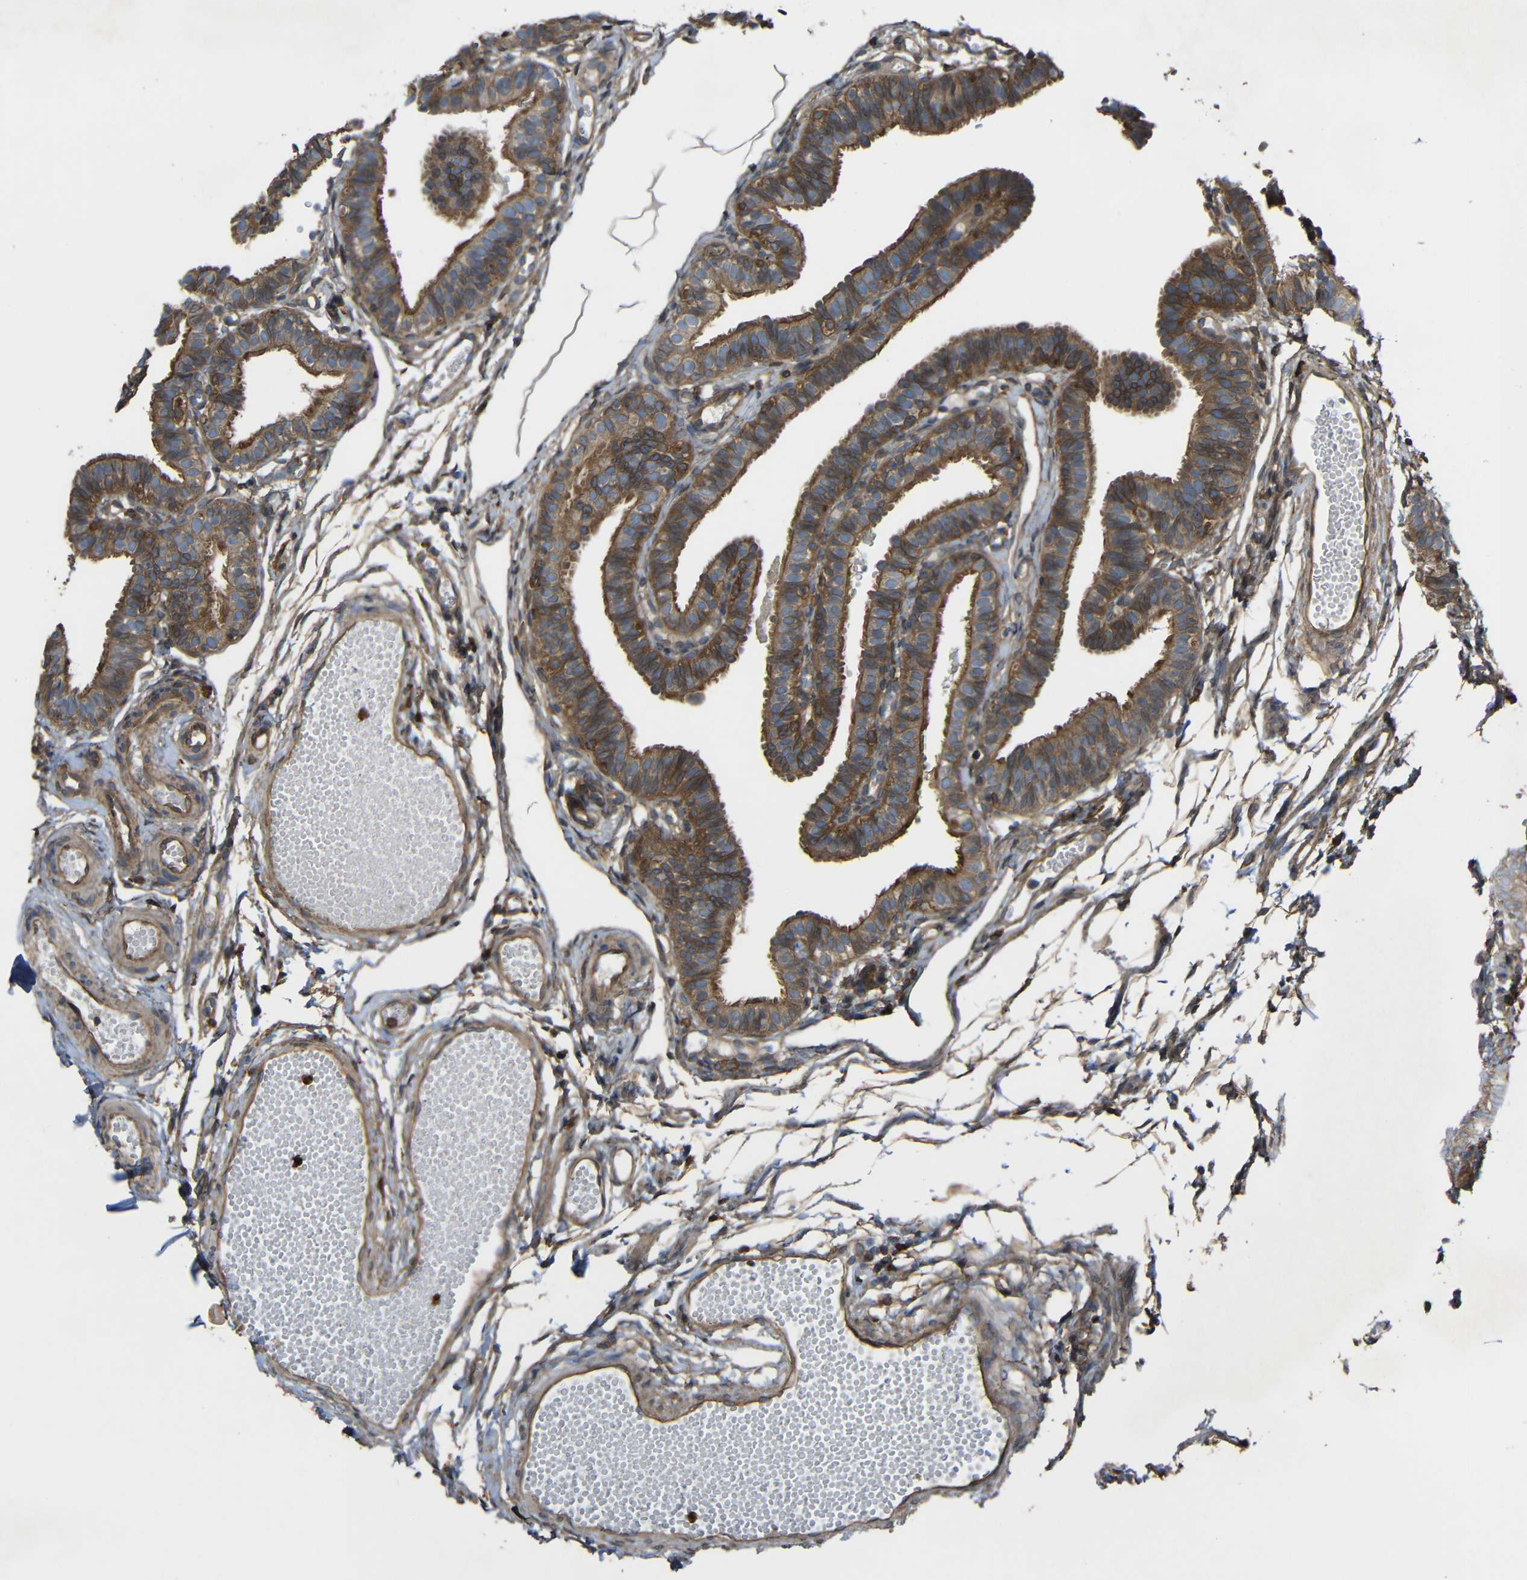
{"staining": {"intensity": "moderate", "quantity": ">75%", "location": "cytoplasmic/membranous"}, "tissue": "fallopian tube", "cell_type": "Glandular cells", "image_type": "normal", "snomed": [{"axis": "morphology", "description": "Normal tissue, NOS"}, {"axis": "topography", "description": "Fallopian tube"}, {"axis": "topography", "description": "Placenta"}], "caption": "Fallopian tube stained for a protein (brown) shows moderate cytoplasmic/membranous positive staining in approximately >75% of glandular cells.", "gene": "TREM2", "patient": {"sex": "female", "age": 34}}